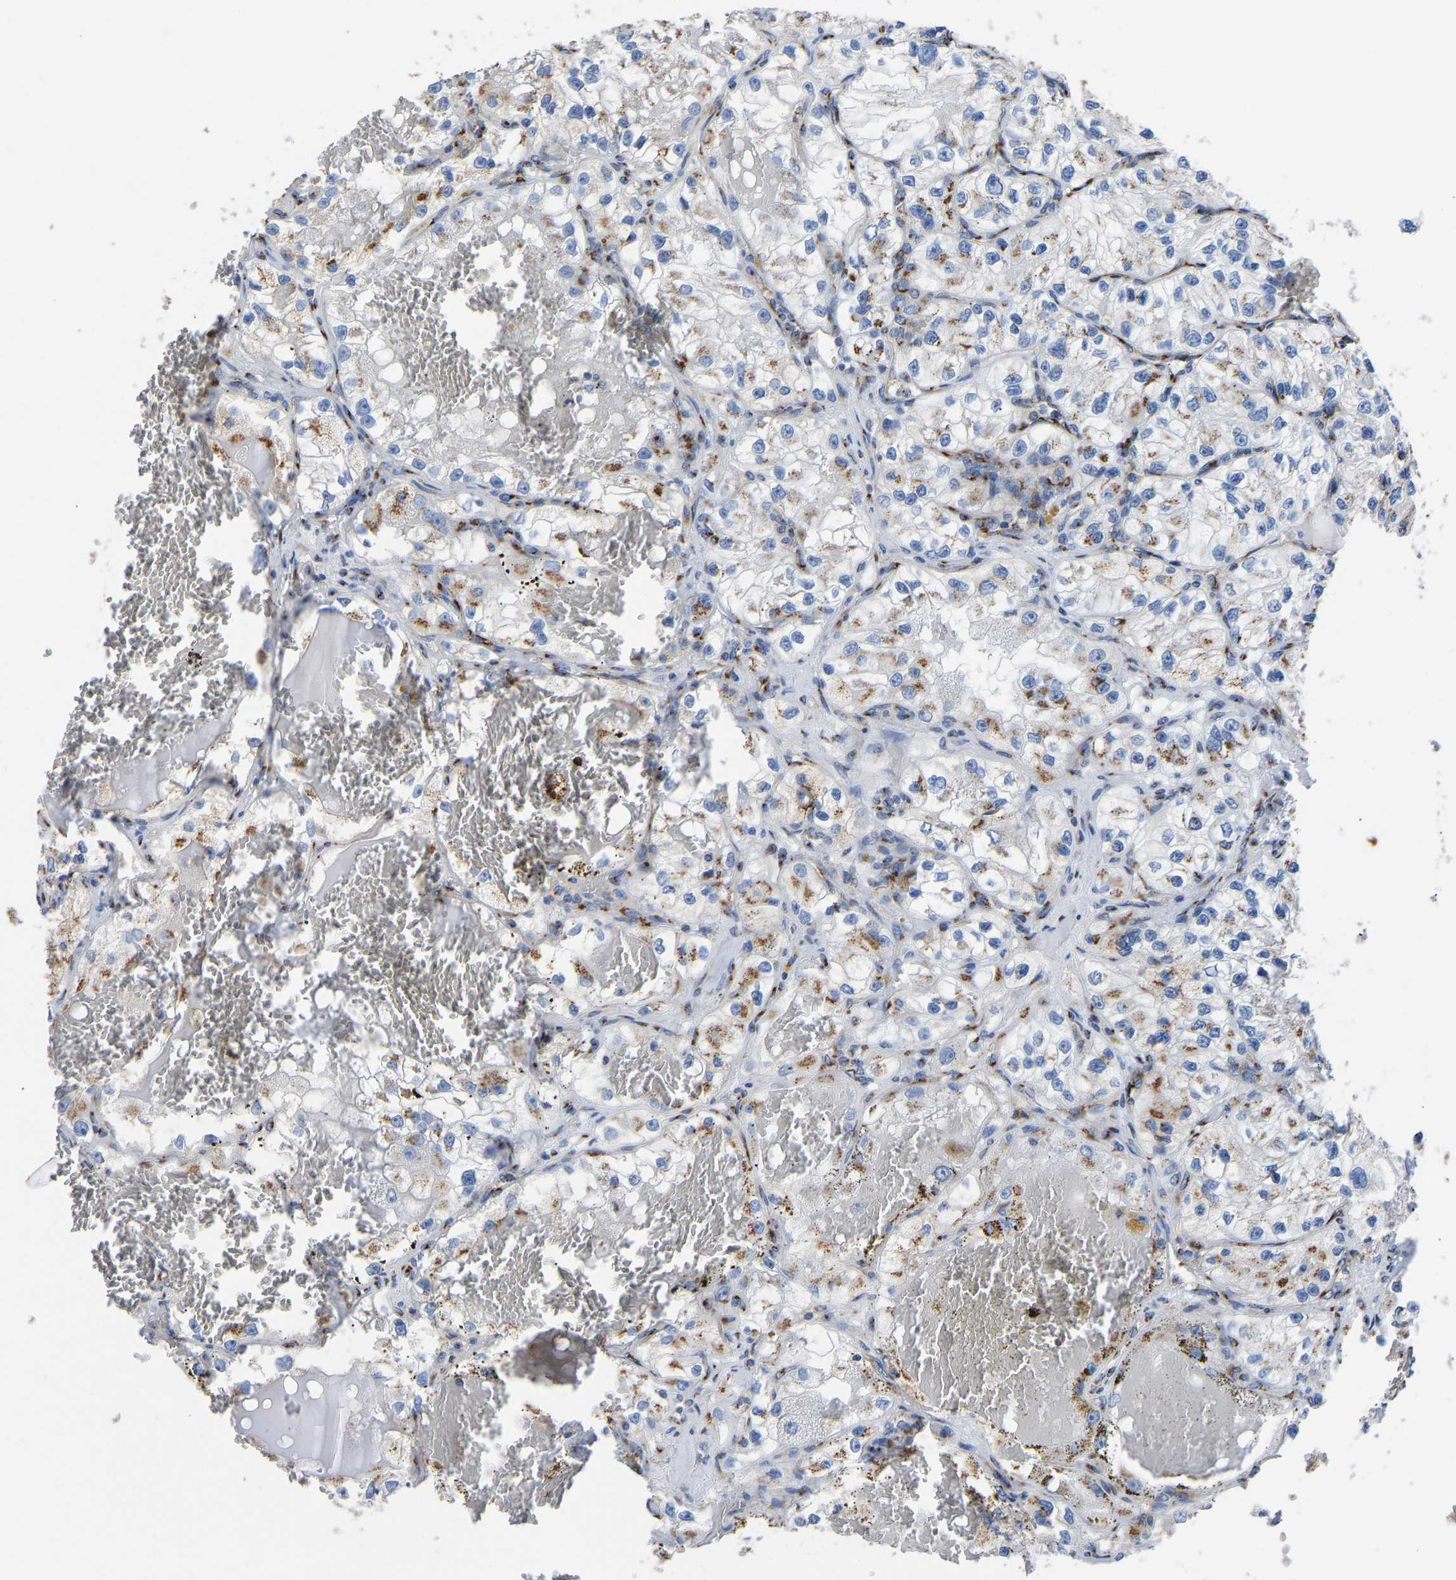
{"staining": {"intensity": "moderate", "quantity": "25%-75%", "location": "cytoplasmic/membranous"}, "tissue": "renal cancer", "cell_type": "Tumor cells", "image_type": "cancer", "snomed": [{"axis": "morphology", "description": "Adenocarcinoma, NOS"}, {"axis": "topography", "description": "Kidney"}], "caption": "There is medium levels of moderate cytoplasmic/membranous positivity in tumor cells of renal cancer, as demonstrated by immunohistochemical staining (brown color).", "gene": "TMEM87A", "patient": {"sex": "female", "age": 57}}